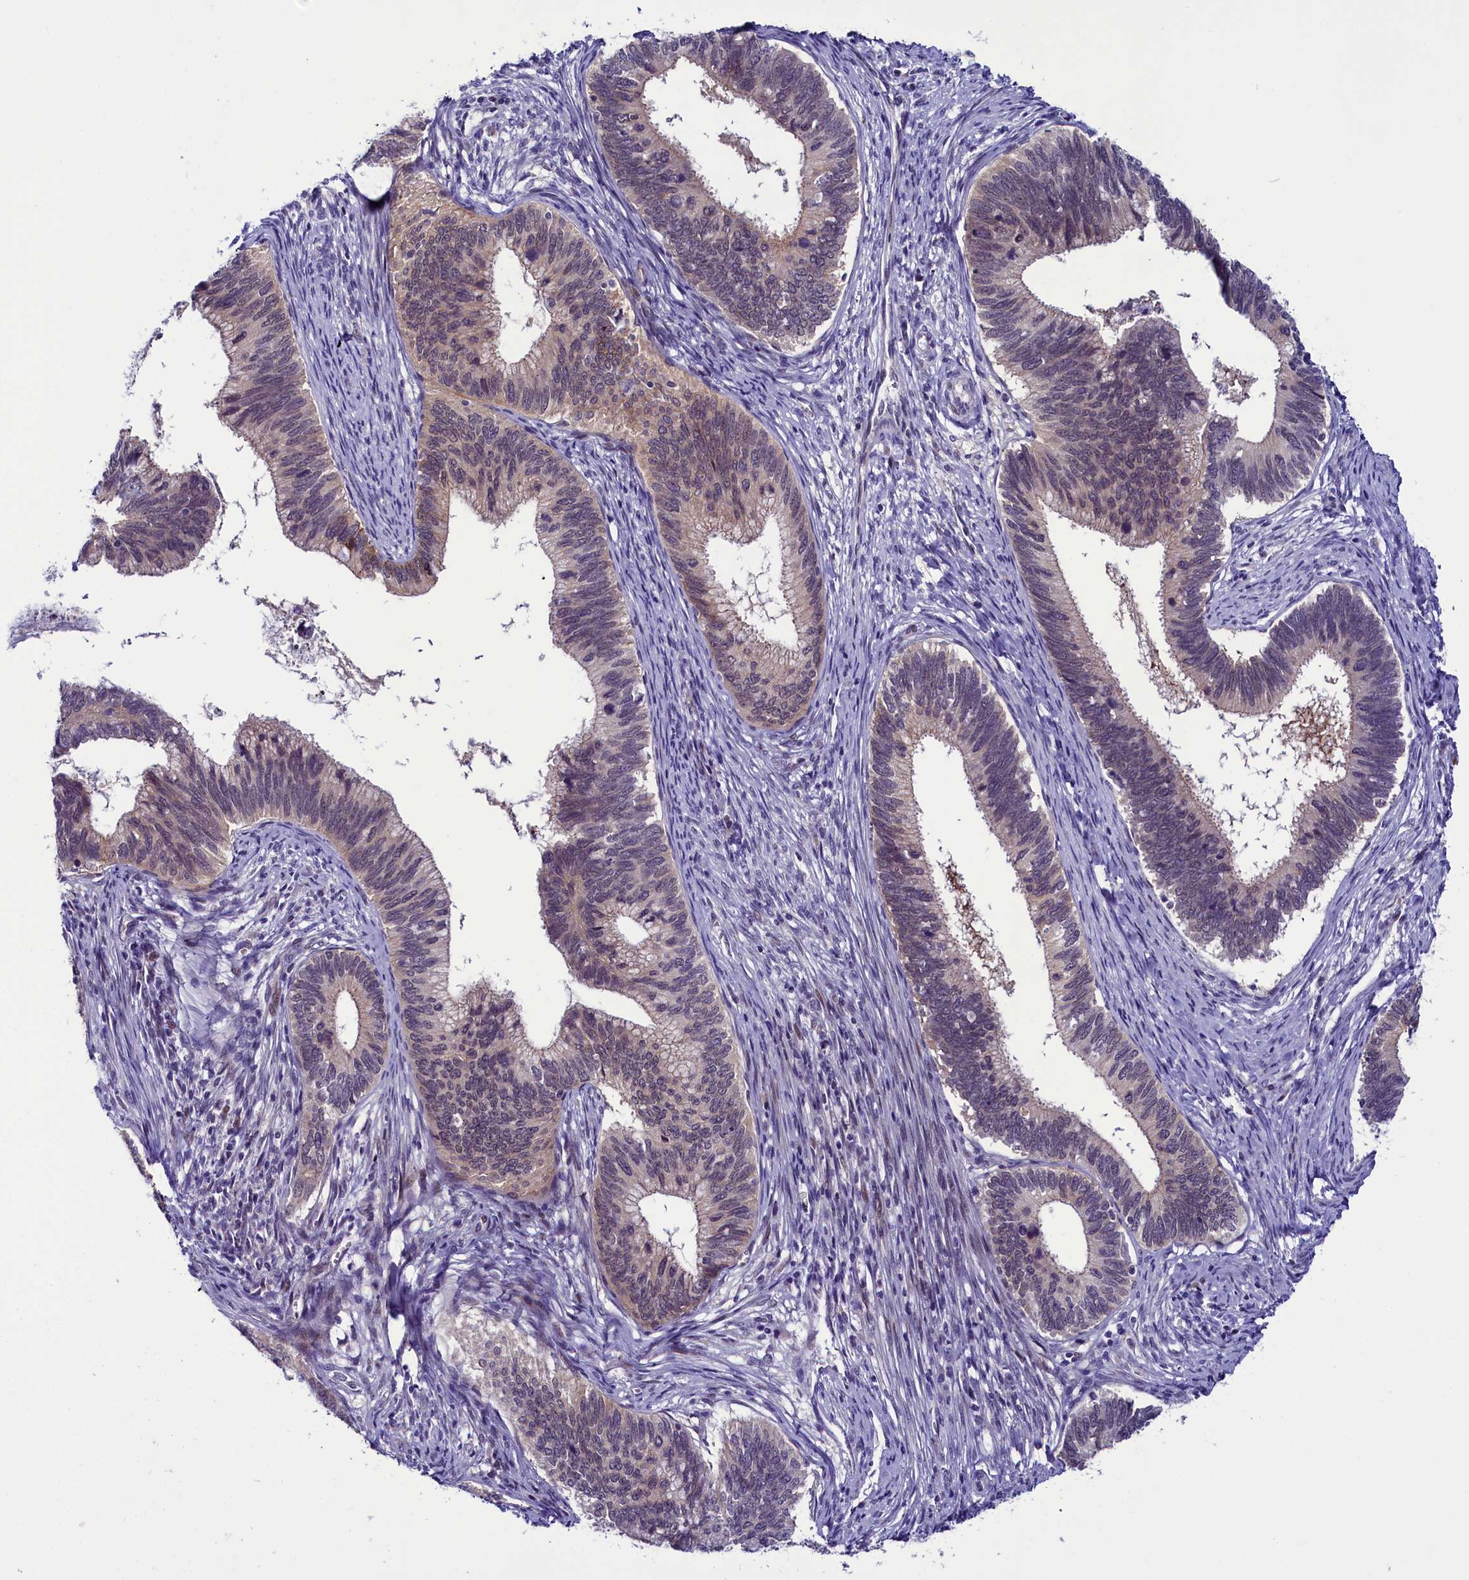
{"staining": {"intensity": "negative", "quantity": "none", "location": "none"}, "tissue": "cervical cancer", "cell_type": "Tumor cells", "image_type": "cancer", "snomed": [{"axis": "morphology", "description": "Adenocarcinoma, NOS"}, {"axis": "topography", "description": "Cervix"}], "caption": "The image exhibits no staining of tumor cells in cervical cancer (adenocarcinoma).", "gene": "CCDC106", "patient": {"sex": "female", "age": 42}}